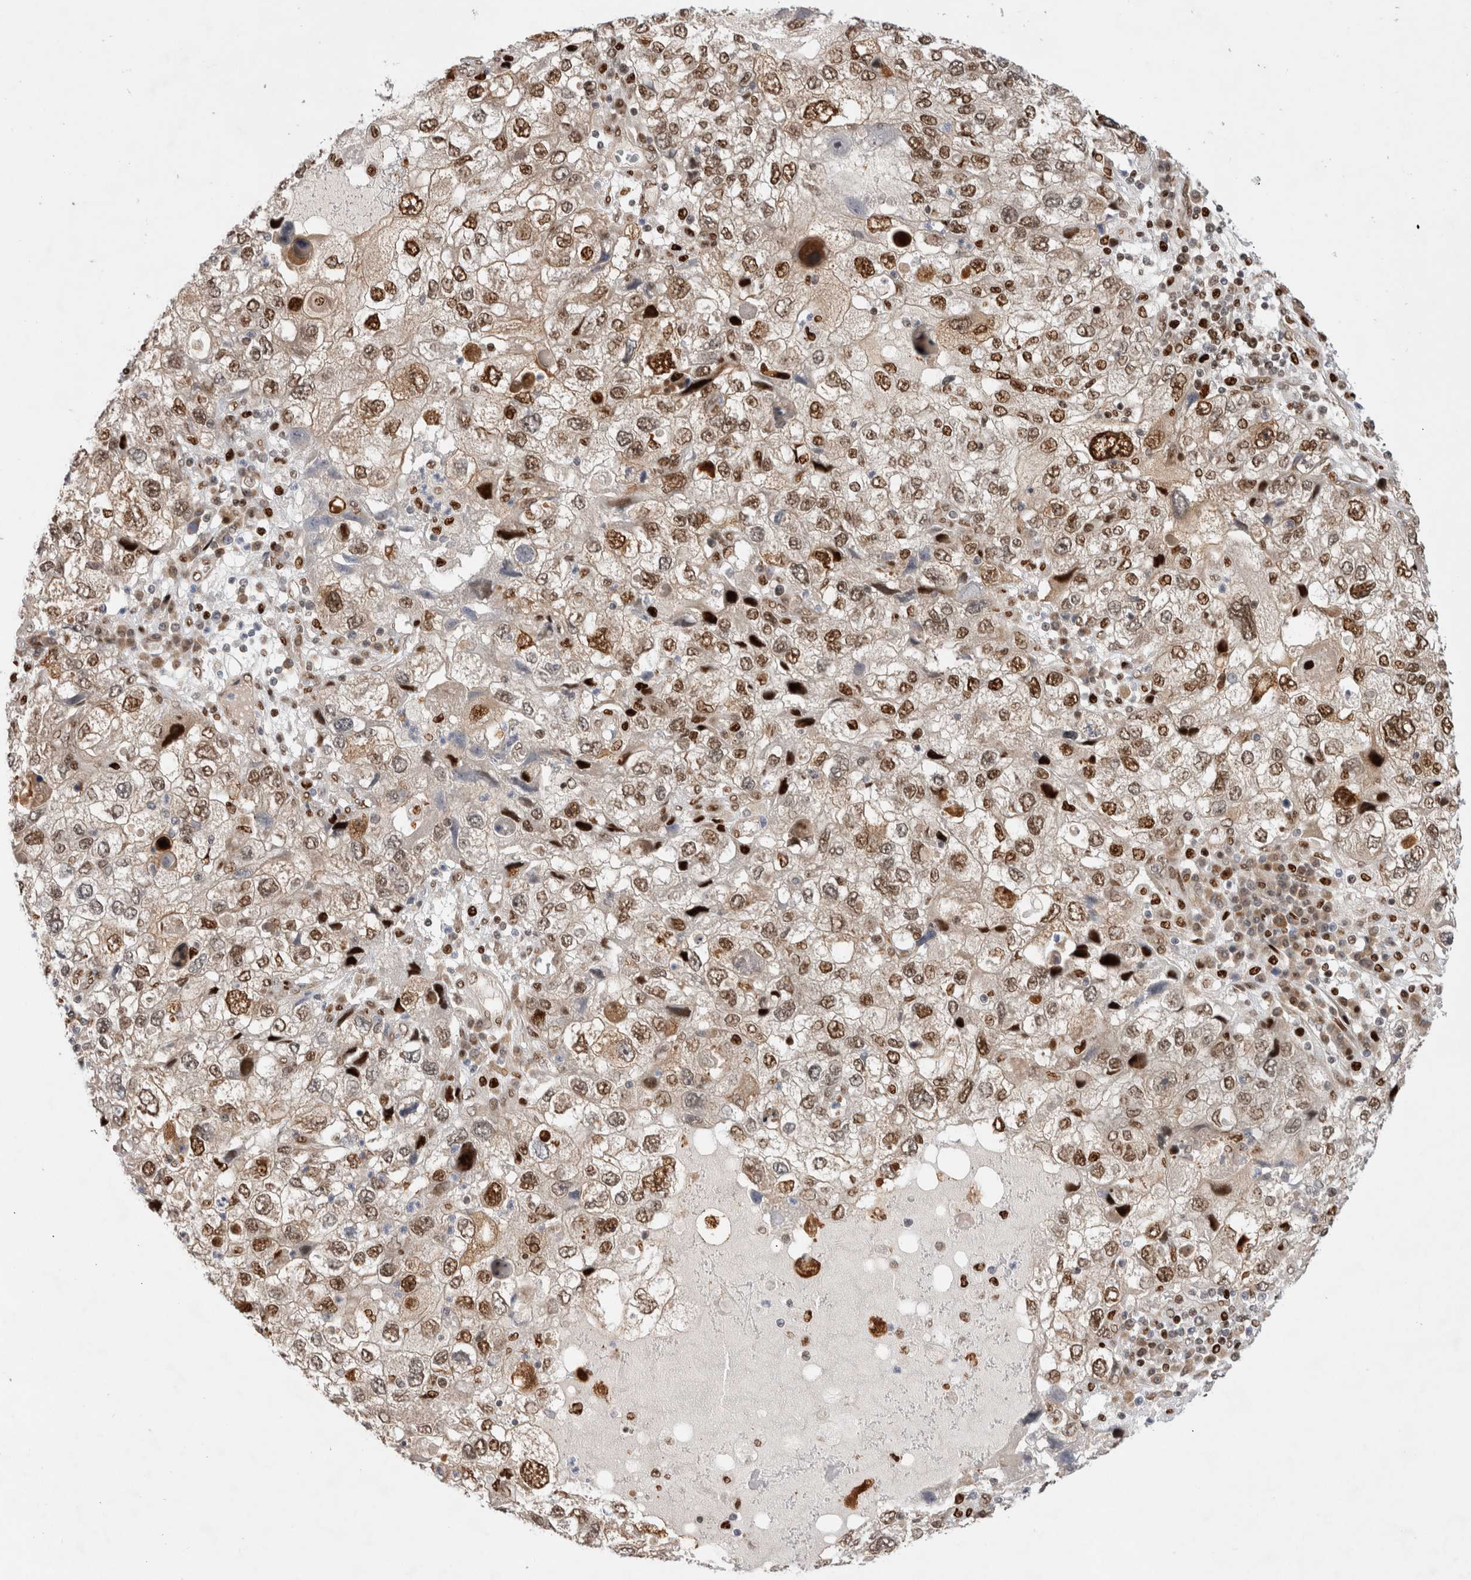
{"staining": {"intensity": "moderate", "quantity": ">75%", "location": "nuclear"}, "tissue": "endometrial cancer", "cell_type": "Tumor cells", "image_type": "cancer", "snomed": [{"axis": "morphology", "description": "Adenocarcinoma, NOS"}, {"axis": "topography", "description": "Endometrium"}], "caption": "About >75% of tumor cells in human adenocarcinoma (endometrial) reveal moderate nuclear protein staining as visualized by brown immunohistochemical staining.", "gene": "TCF4", "patient": {"sex": "female", "age": 49}}